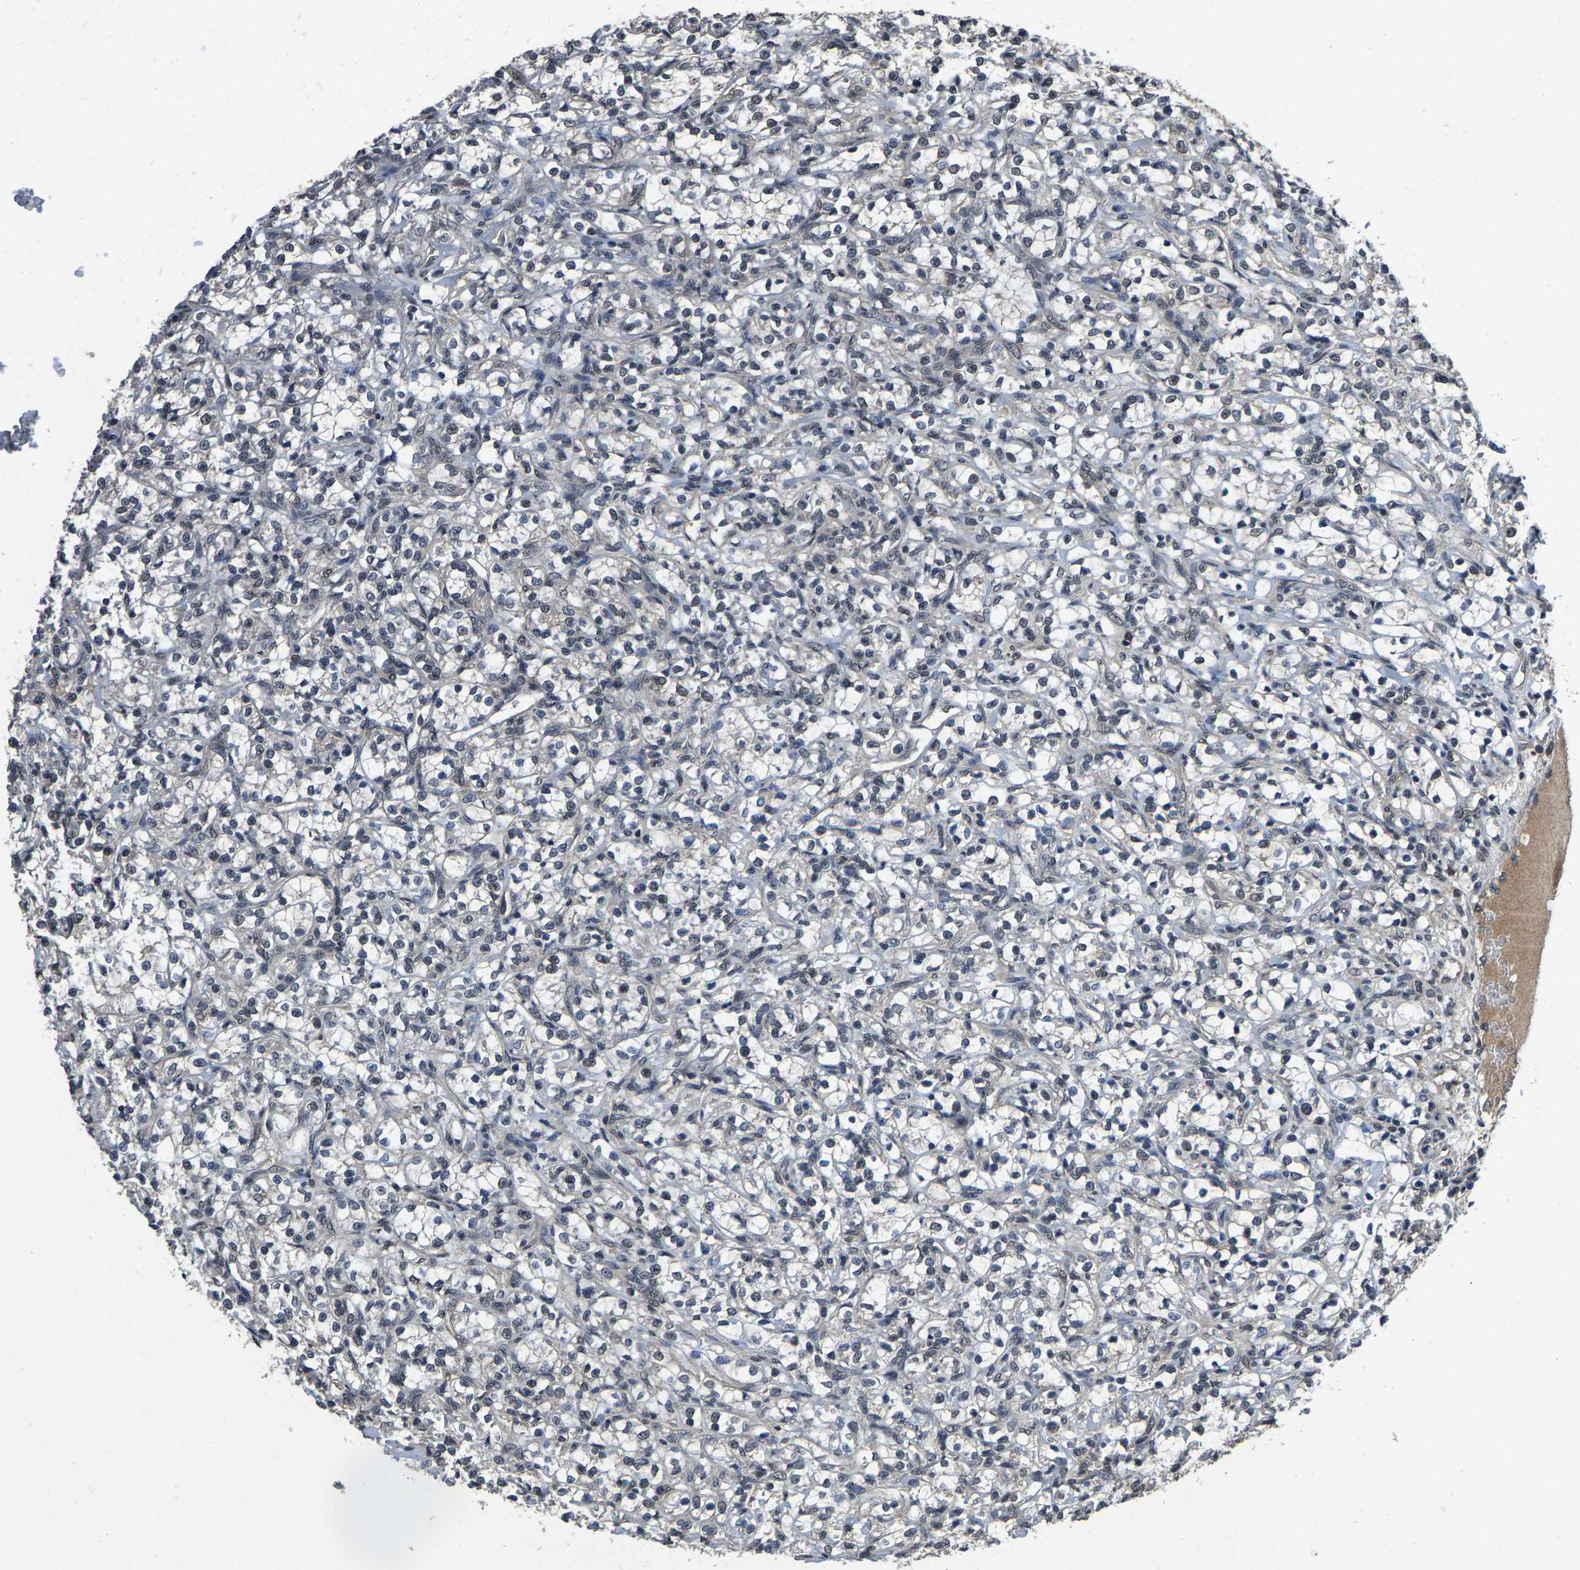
{"staining": {"intensity": "negative", "quantity": "none", "location": "none"}, "tissue": "renal cancer", "cell_type": "Tumor cells", "image_type": "cancer", "snomed": [{"axis": "morphology", "description": "Adenocarcinoma, NOS"}, {"axis": "topography", "description": "Kidney"}], "caption": "IHC histopathology image of renal cancer stained for a protein (brown), which demonstrates no positivity in tumor cells.", "gene": "HUWE1", "patient": {"sex": "female", "age": 69}}